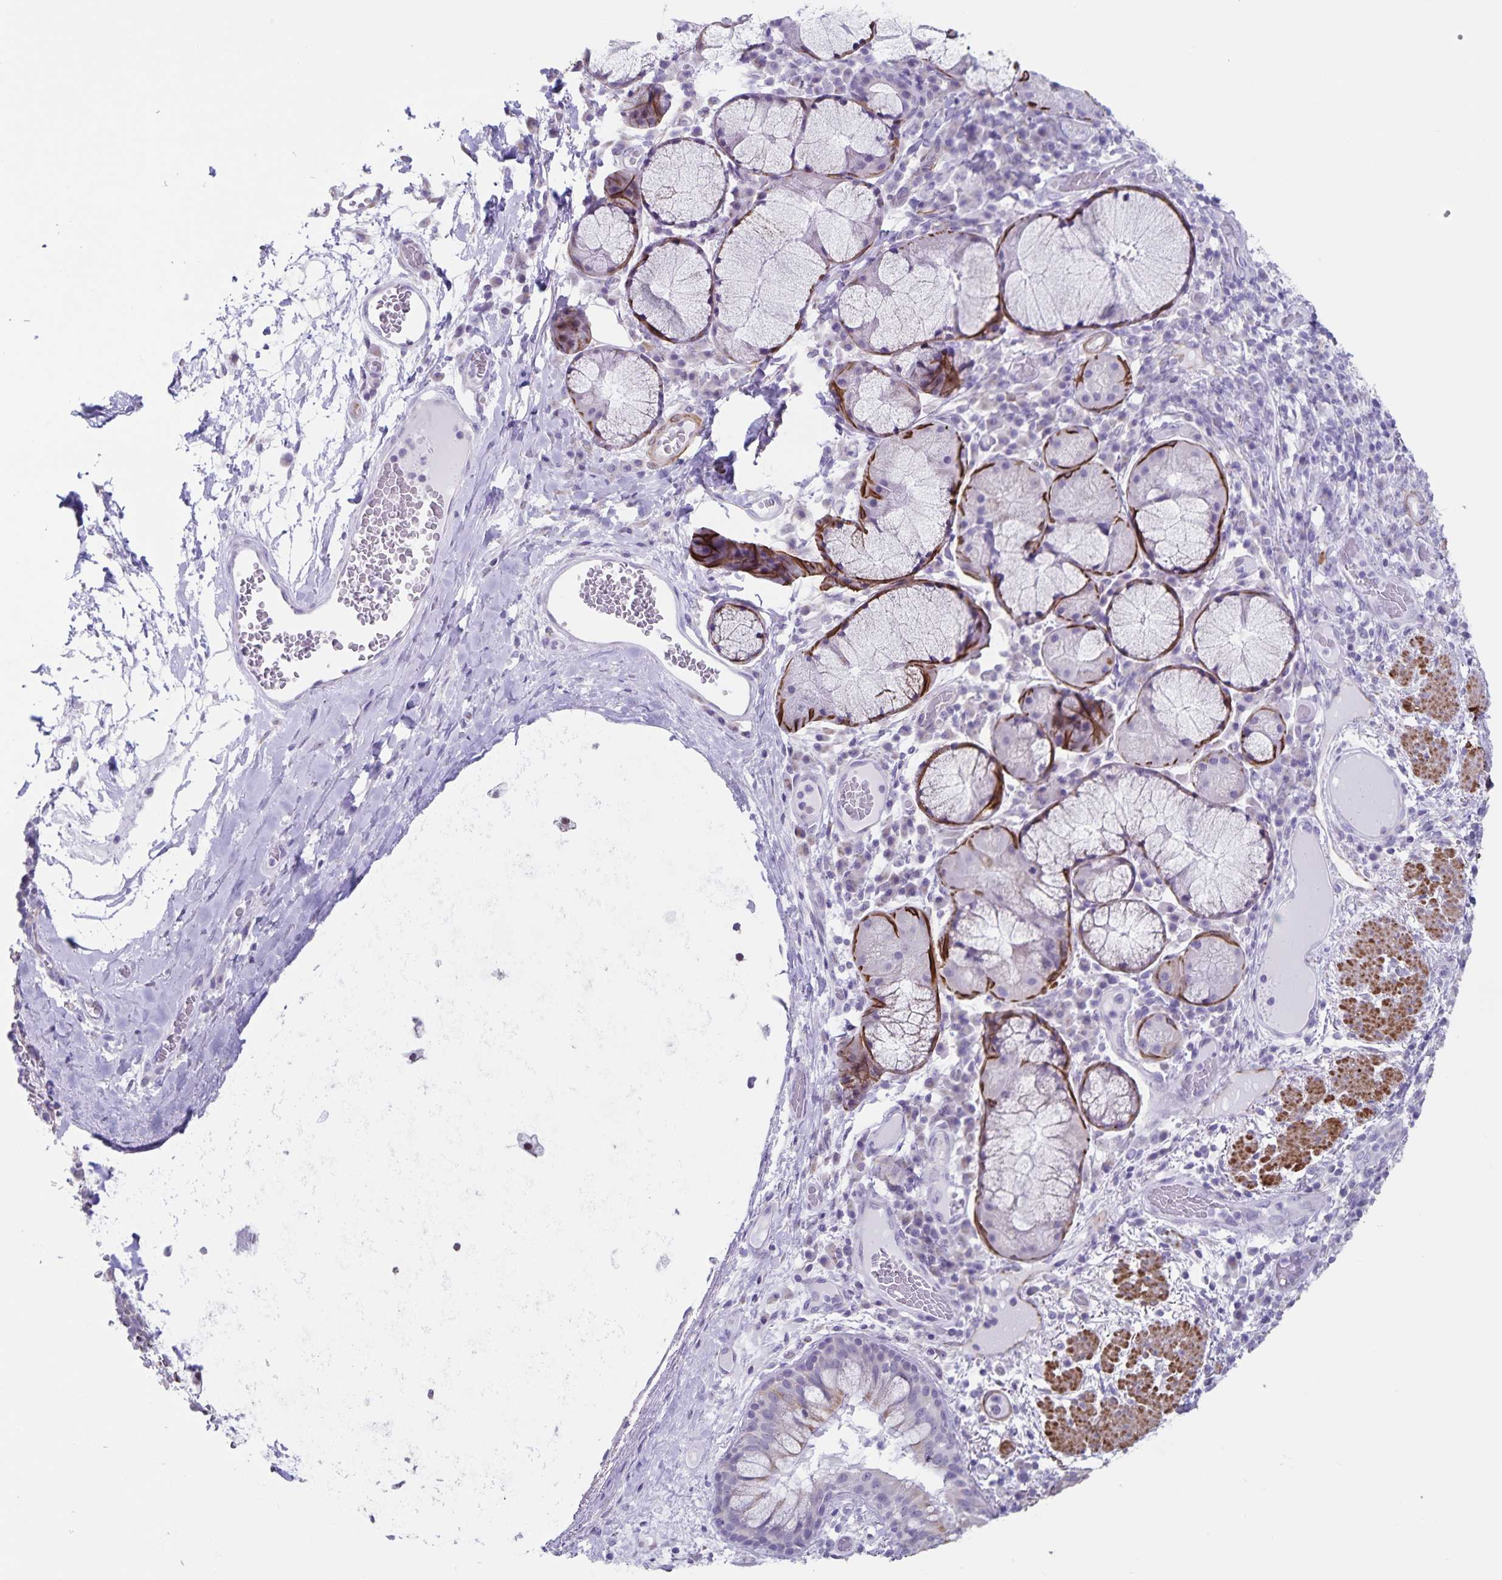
{"staining": {"intensity": "weak", "quantity": "25%-75%", "location": "cytoplasmic/membranous"}, "tissue": "bronchus", "cell_type": "Respiratory epithelial cells", "image_type": "normal", "snomed": [{"axis": "morphology", "description": "Normal tissue, NOS"}, {"axis": "topography", "description": "Lymph node"}, {"axis": "topography", "description": "Bronchus"}], "caption": "Immunohistochemistry of normal human bronchus displays low levels of weak cytoplasmic/membranous expression in about 25%-75% of respiratory epithelial cells. The staining was performed using DAB (3,3'-diaminobenzidine), with brown indicating positive protein expression. Nuclei are stained blue with hematoxylin.", "gene": "SYNM", "patient": {"sex": "male", "age": 56}}